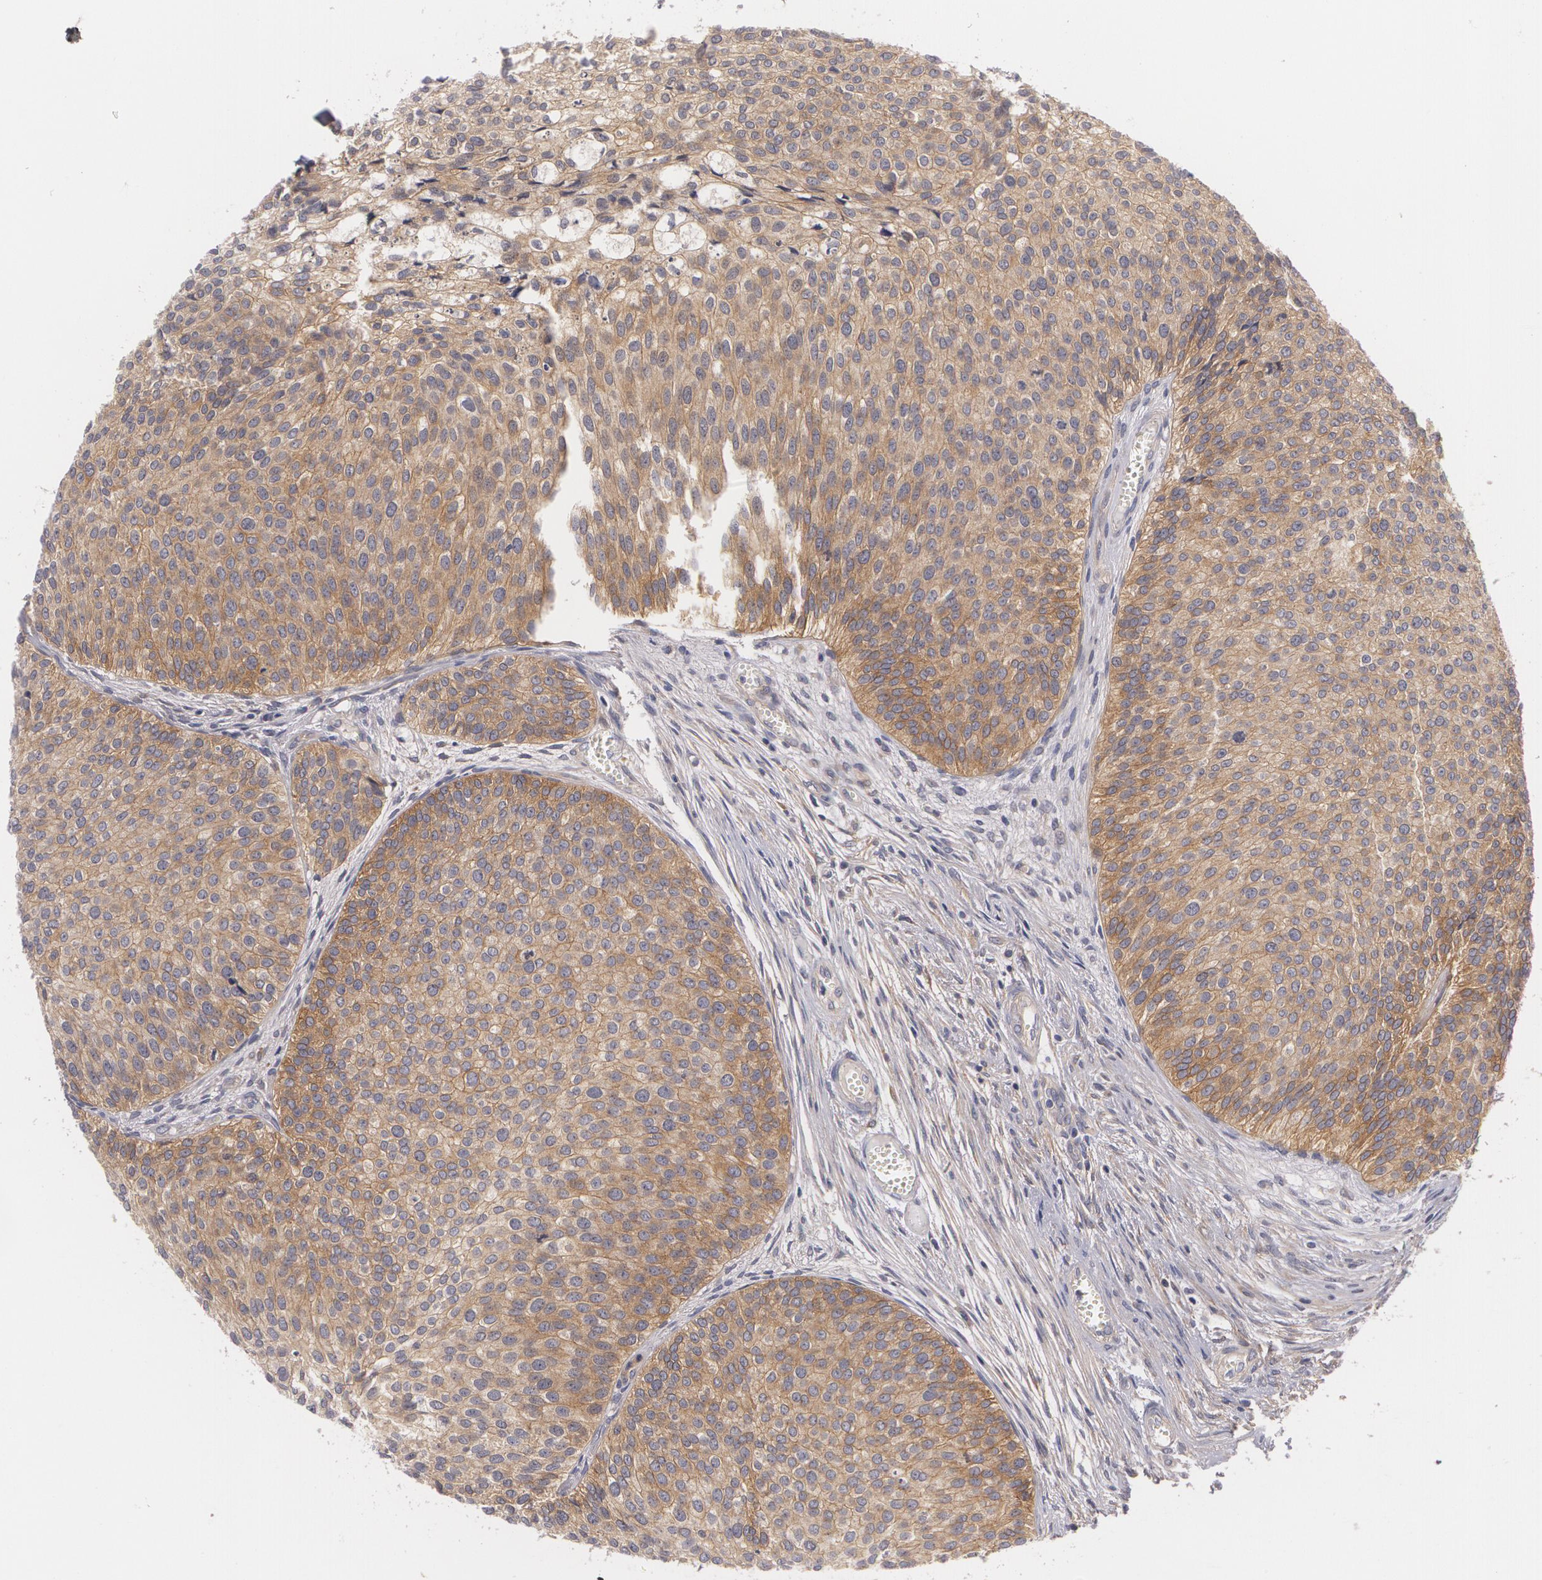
{"staining": {"intensity": "moderate", "quantity": ">75%", "location": "cytoplasmic/membranous"}, "tissue": "urothelial cancer", "cell_type": "Tumor cells", "image_type": "cancer", "snomed": [{"axis": "morphology", "description": "Urothelial carcinoma, Low grade"}, {"axis": "topography", "description": "Urinary bladder"}], "caption": "Urothelial cancer tissue reveals moderate cytoplasmic/membranous positivity in about >75% of tumor cells", "gene": "CASK", "patient": {"sex": "male", "age": 84}}